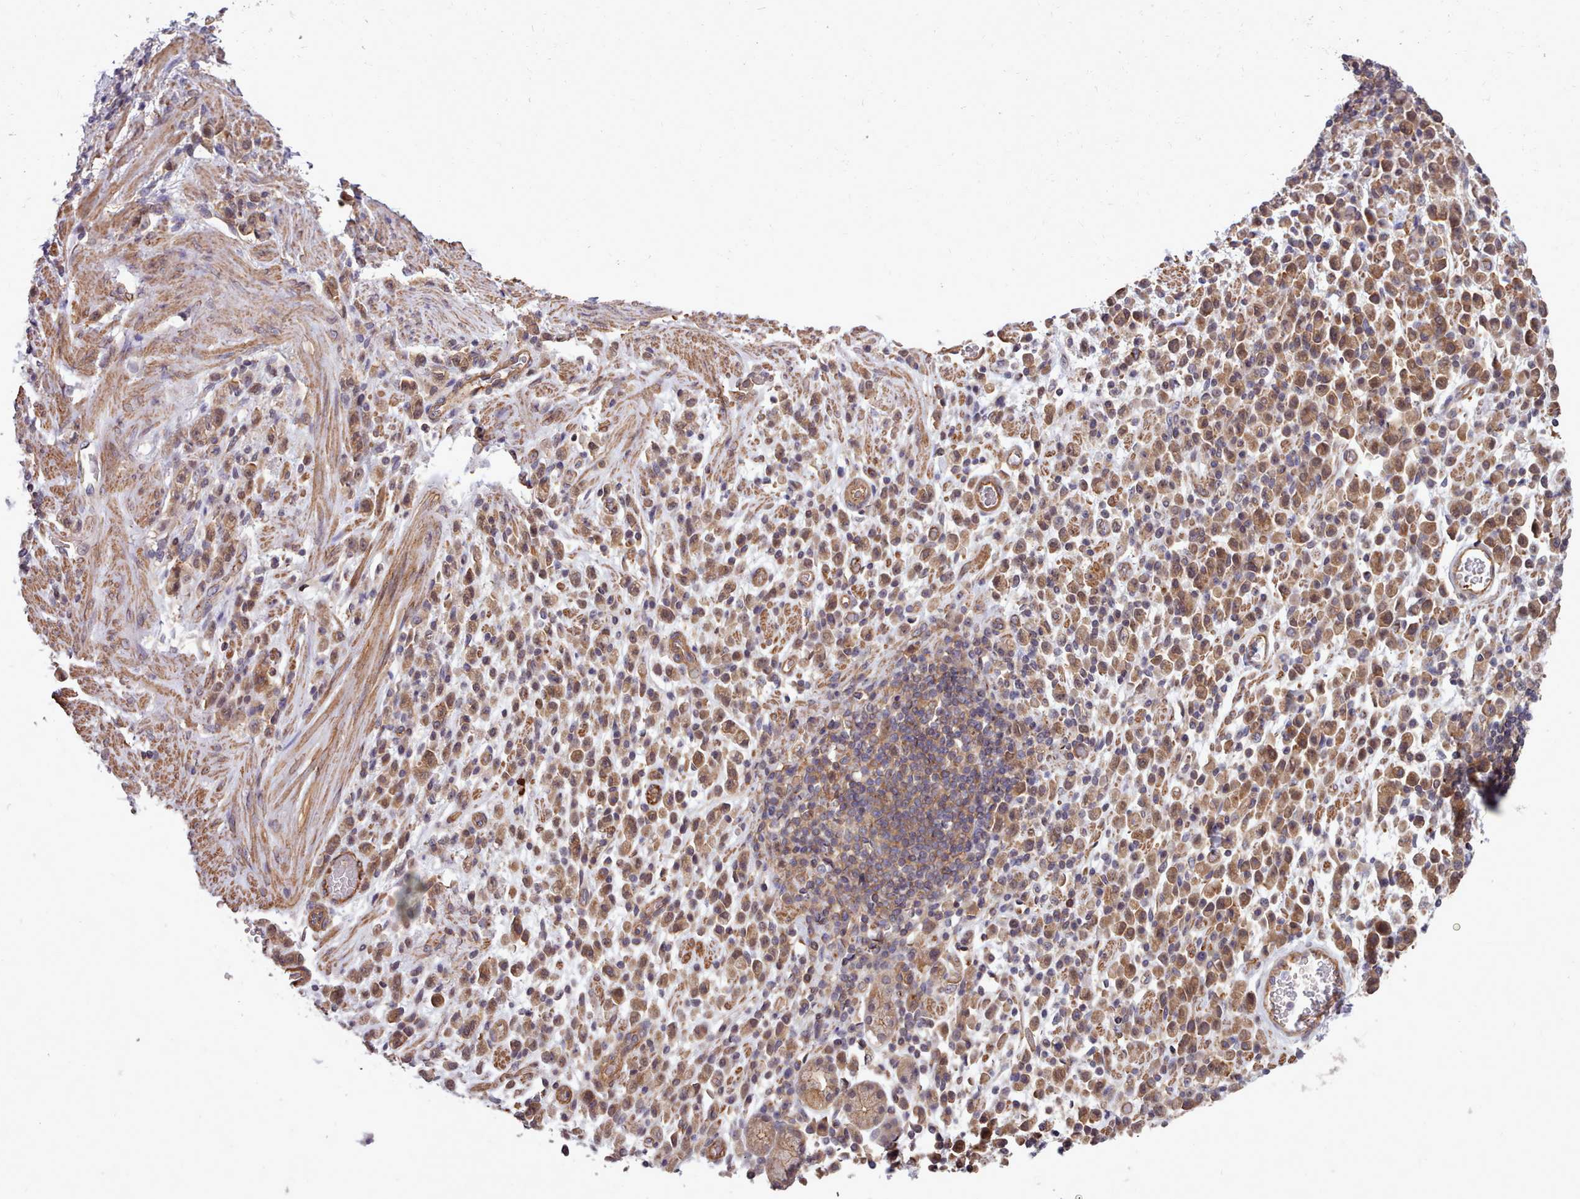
{"staining": {"intensity": "moderate", "quantity": ">75%", "location": "cytoplasmic/membranous"}, "tissue": "stomach cancer", "cell_type": "Tumor cells", "image_type": "cancer", "snomed": [{"axis": "morphology", "description": "Adenocarcinoma, NOS"}, {"axis": "topography", "description": "Stomach"}], "caption": "IHC (DAB (3,3'-diaminobenzidine)) staining of adenocarcinoma (stomach) reveals moderate cytoplasmic/membranous protein expression in approximately >75% of tumor cells.", "gene": "STUB1", "patient": {"sex": "male", "age": 77}}